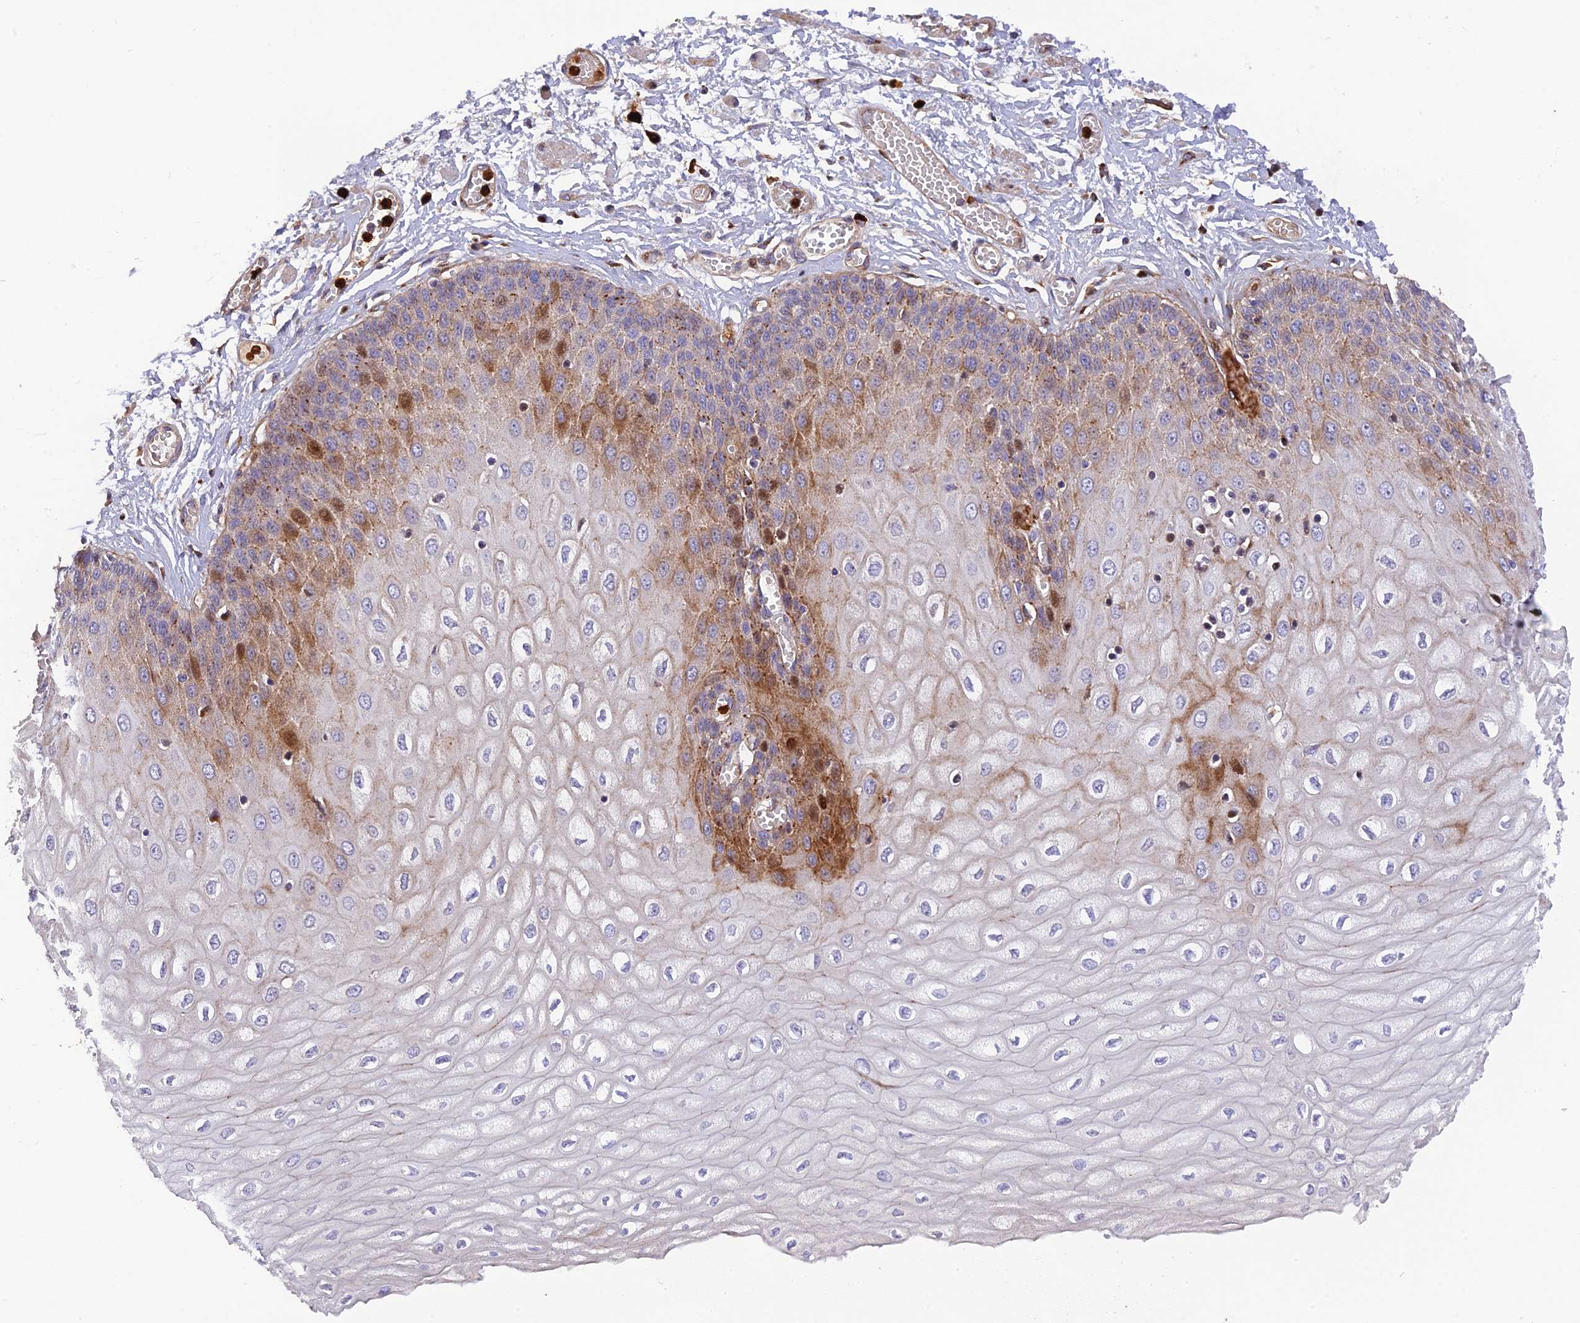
{"staining": {"intensity": "strong", "quantity": "25%-75%", "location": "cytoplasmic/membranous,nuclear"}, "tissue": "esophagus", "cell_type": "Squamous epithelial cells", "image_type": "normal", "snomed": [{"axis": "morphology", "description": "Normal tissue, NOS"}, {"axis": "topography", "description": "Esophagus"}], "caption": "A high-resolution image shows IHC staining of normal esophagus, which exhibits strong cytoplasmic/membranous,nuclear positivity in approximately 25%-75% of squamous epithelial cells.", "gene": "CPSF4L", "patient": {"sex": "male", "age": 60}}